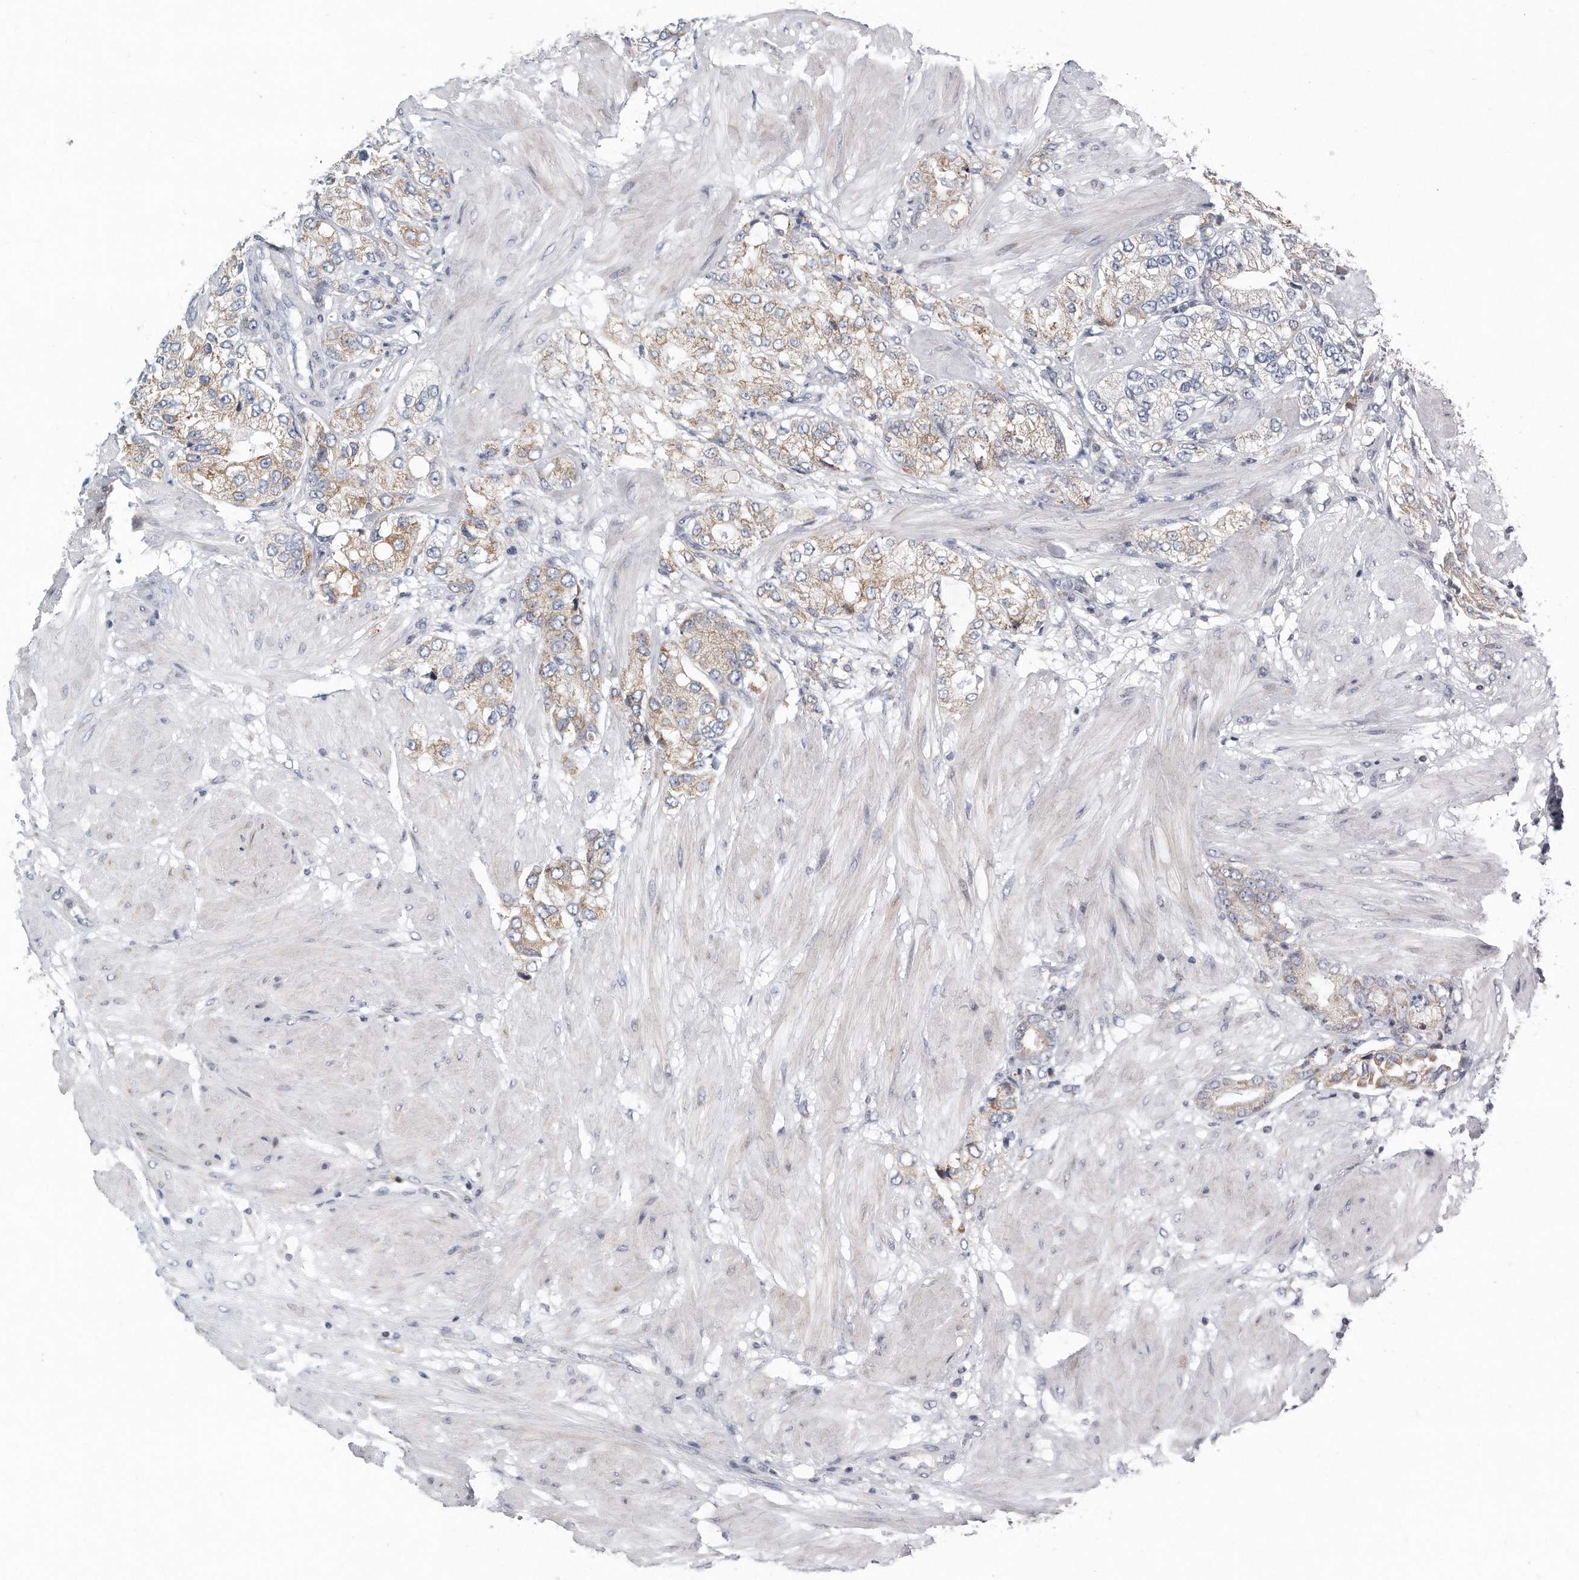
{"staining": {"intensity": "weak", "quantity": "25%-75%", "location": "cytoplasmic/membranous"}, "tissue": "prostate cancer", "cell_type": "Tumor cells", "image_type": "cancer", "snomed": [{"axis": "morphology", "description": "Adenocarcinoma, High grade"}, {"axis": "topography", "description": "Prostate"}], "caption": "There is low levels of weak cytoplasmic/membranous staining in tumor cells of prostate adenocarcinoma (high-grade), as demonstrated by immunohistochemical staining (brown color).", "gene": "VLDLR", "patient": {"sex": "male", "age": 50}}